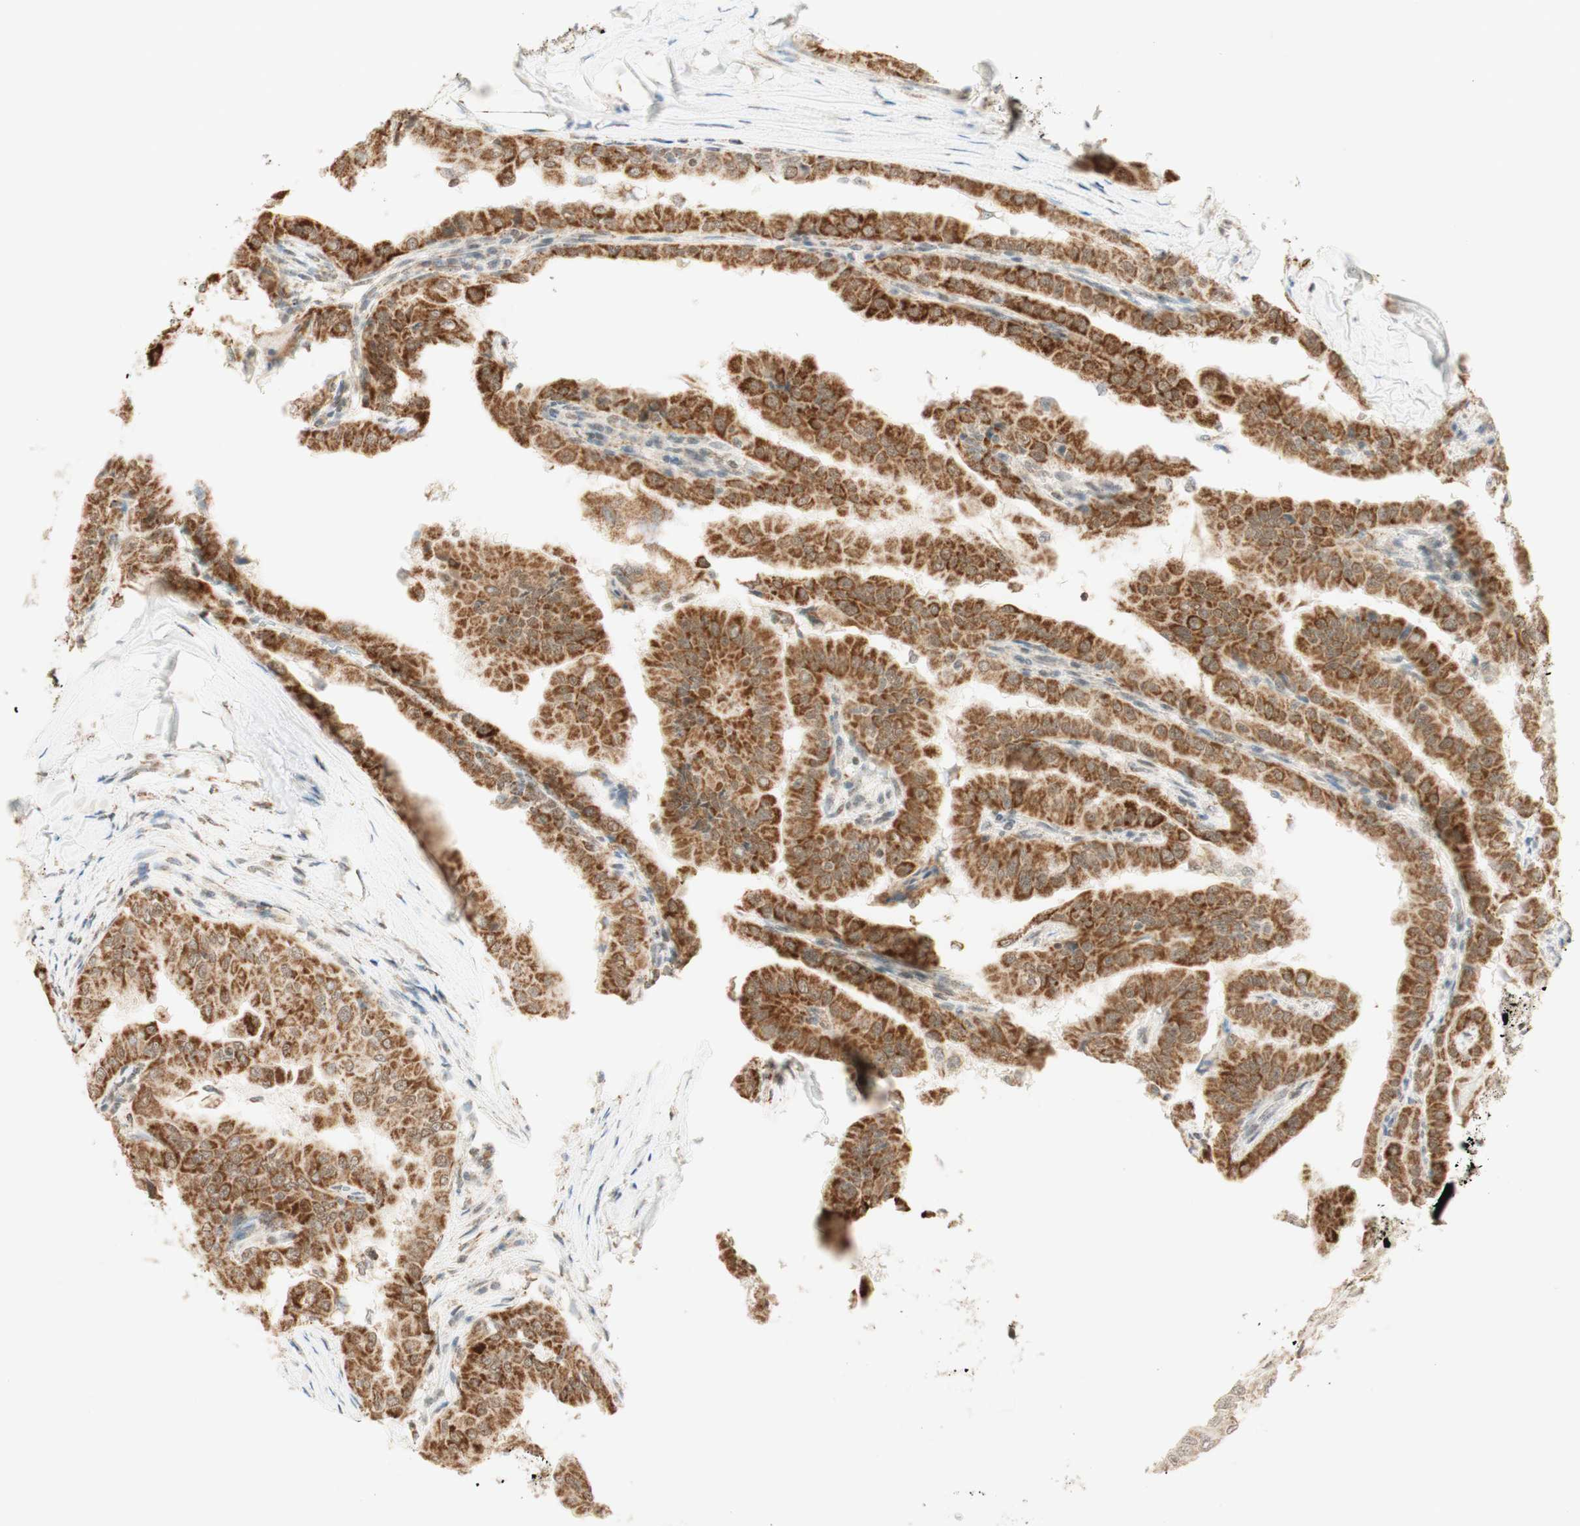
{"staining": {"intensity": "strong", "quantity": ">75%", "location": "cytoplasmic/membranous"}, "tissue": "thyroid cancer", "cell_type": "Tumor cells", "image_type": "cancer", "snomed": [{"axis": "morphology", "description": "Papillary adenocarcinoma, NOS"}, {"axis": "topography", "description": "Thyroid gland"}], "caption": "Immunohistochemical staining of thyroid papillary adenocarcinoma shows high levels of strong cytoplasmic/membranous protein positivity in about >75% of tumor cells.", "gene": "ZNF782", "patient": {"sex": "male", "age": 33}}